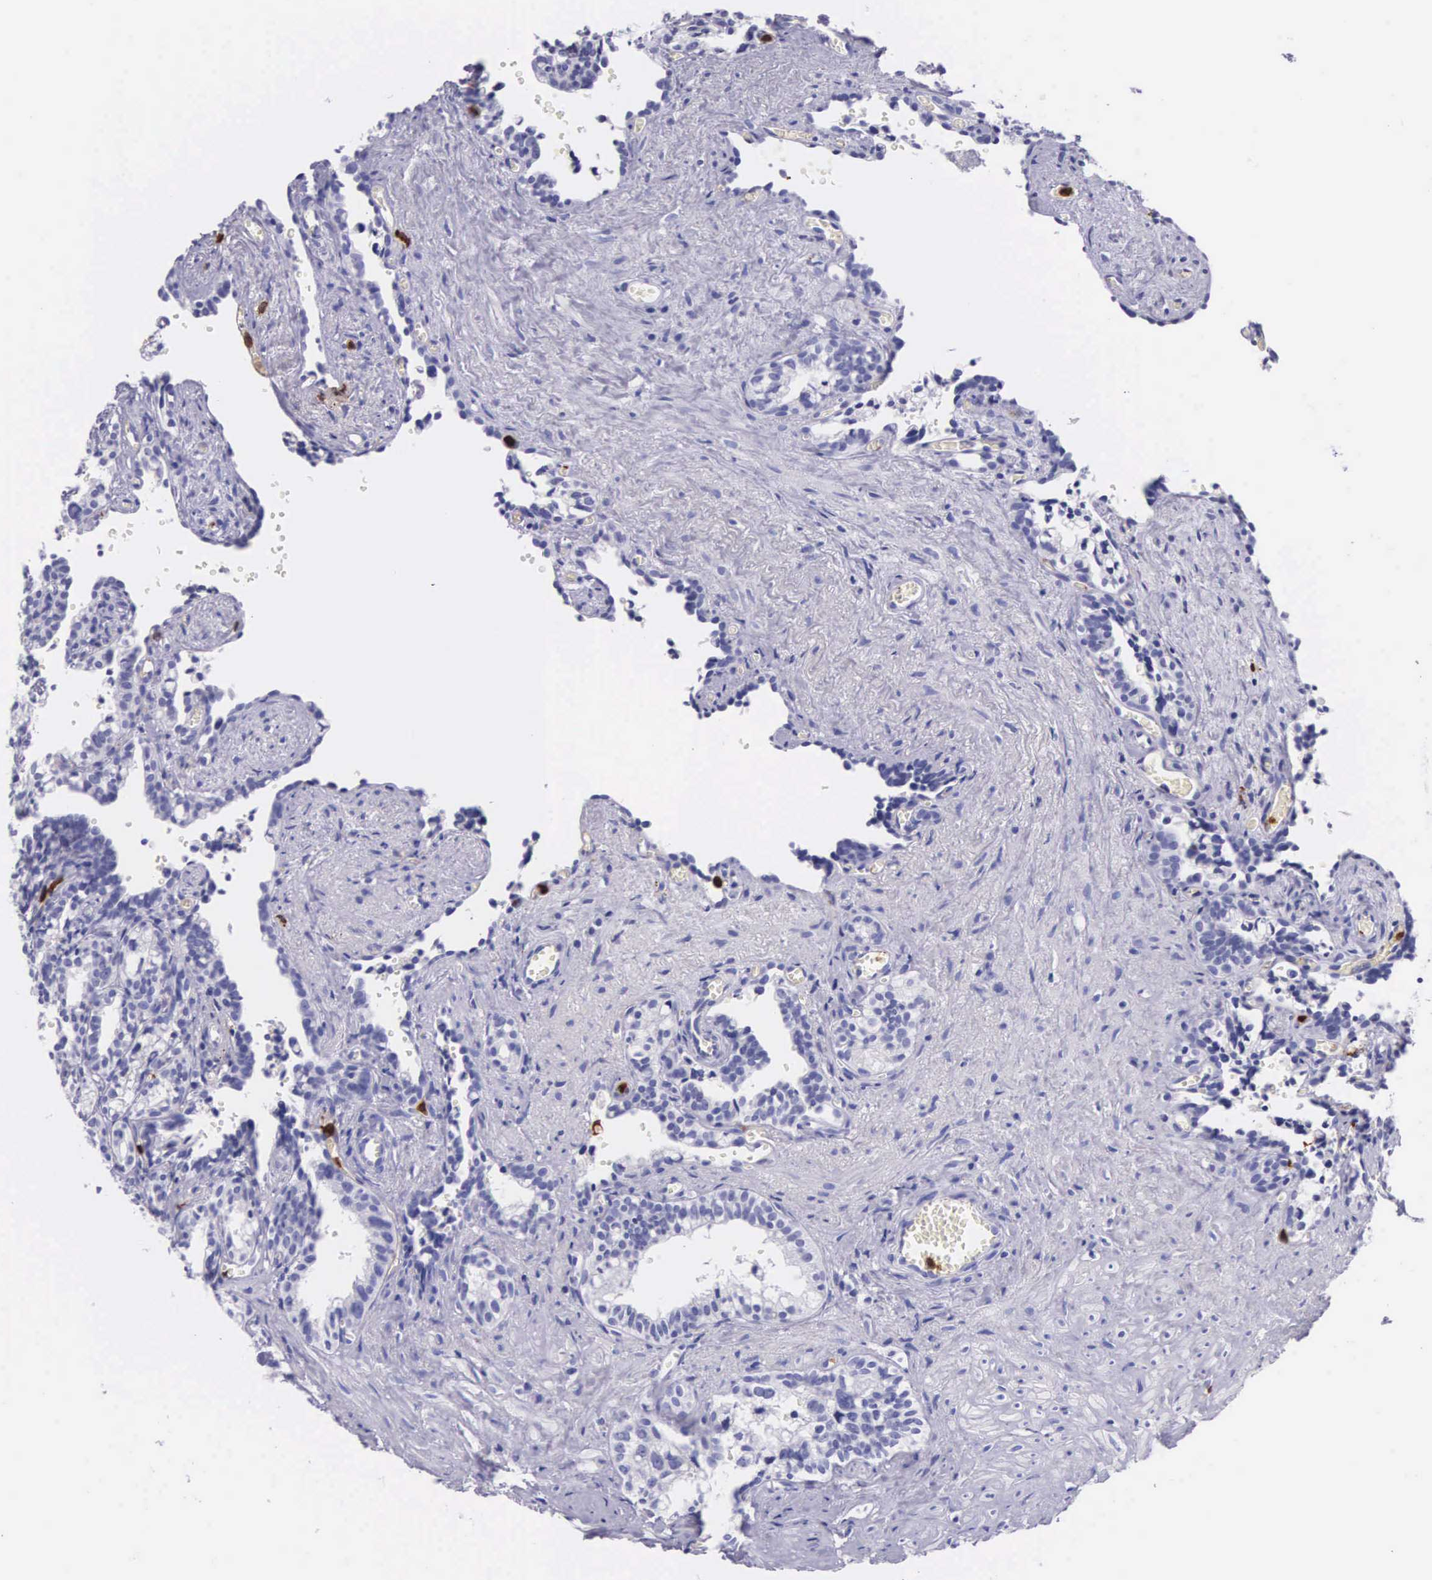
{"staining": {"intensity": "negative", "quantity": "none", "location": "none"}, "tissue": "seminal vesicle", "cell_type": "Glandular cells", "image_type": "normal", "snomed": [{"axis": "morphology", "description": "Normal tissue, NOS"}, {"axis": "topography", "description": "Seminal veicle"}], "caption": "An image of seminal vesicle stained for a protein displays no brown staining in glandular cells. Brightfield microscopy of immunohistochemistry (IHC) stained with DAB (brown) and hematoxylin (blue), captured at high magnification.", "gene": "FCN1", "patient": {"sex": "male", "age": 60}}